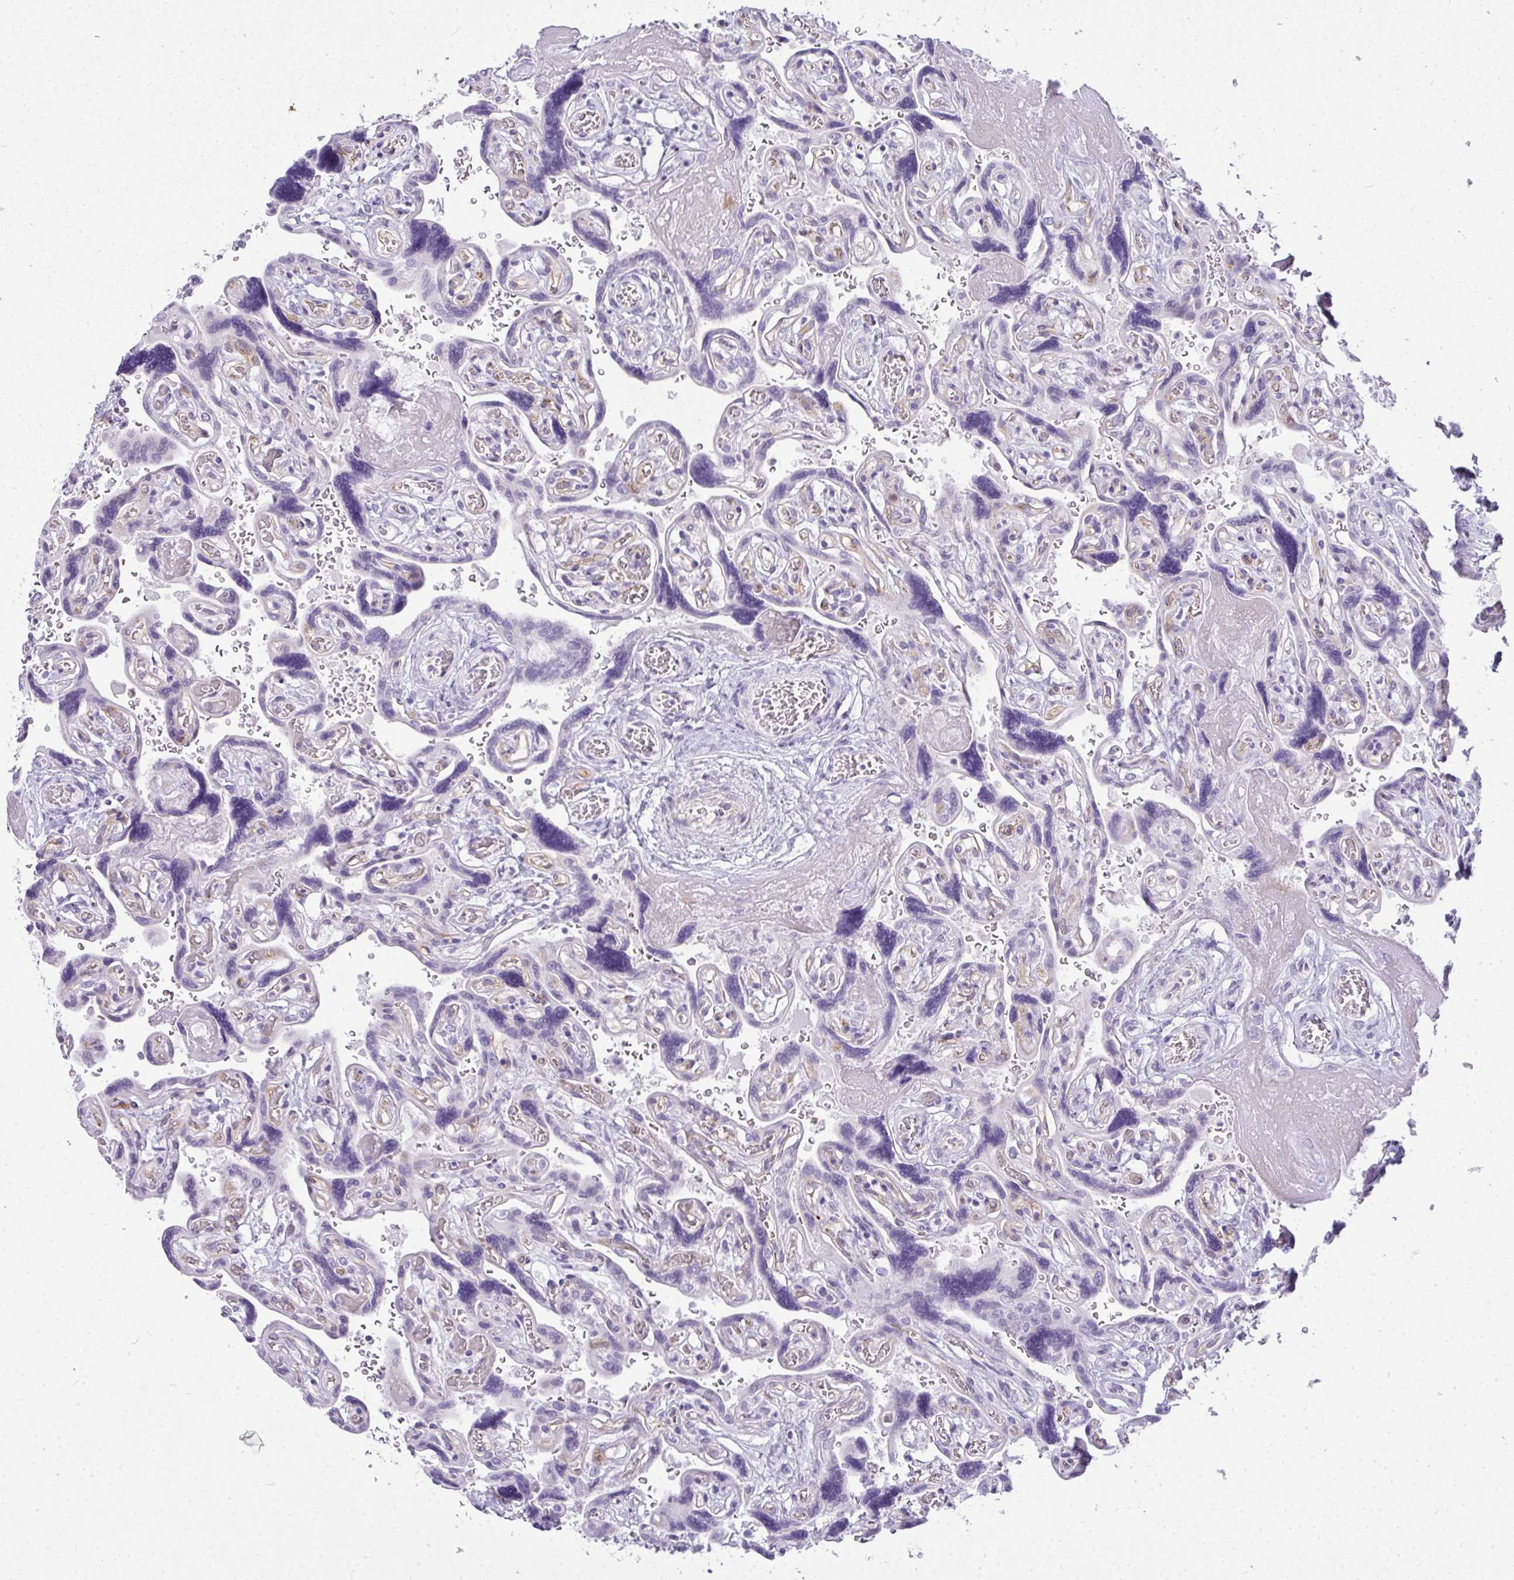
{"staining": {"intensity": "negative", "quantity": "none", "location": "none"}, "tissue": "placenta", "cell_type": "Decidual cells", "image_type": "normal", "snomed": [{"axis": "morphology", "description": "Normal tissue, NOS"}, {"axis": "topography", "description": "Placenta"}], "caption": "Histopathology image shows no protein positivity in decidual cells of normal placenta. (DAB immunohistochemistry with hematoxylin counter stain).", "gene": "LIPE", "patient": {"sex": "female", "age": 32}}